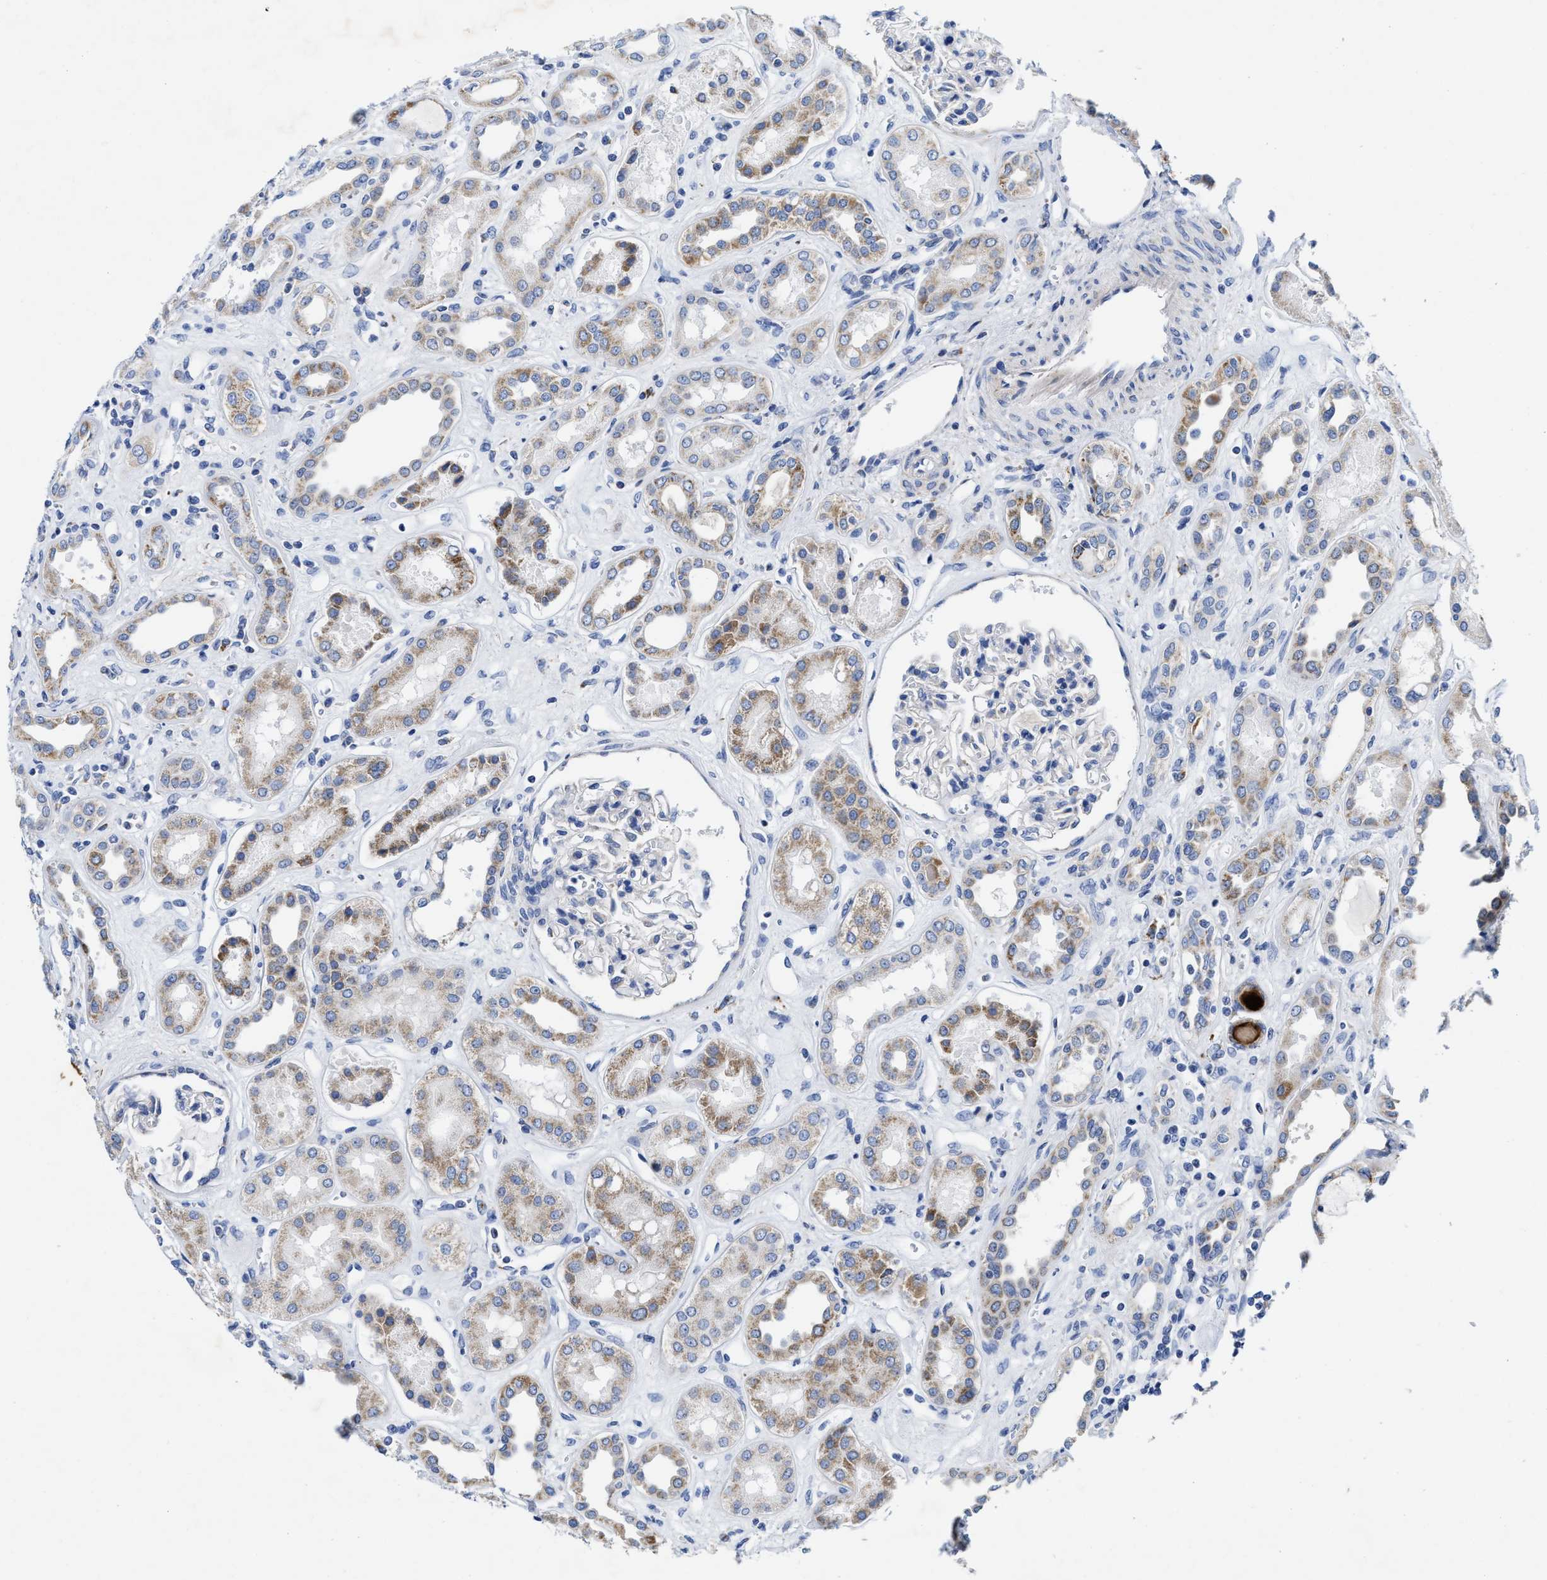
{"staining": {"intensity": "negative", "quantity": "none", "location": "none"}, "tissue": "kidney", "cell_type": "Cells in glomeruli", "image_type": "normal", "snomed": [{"axis": "morphology", "description": "Normal tissue, NOS"}, {"axis": "topography", "description": "Kidney"}], "caption": "This is an immunohistochemistry (IHC) micrograph of normal kidney. There is no expression in cells in glomeruli.", "gene": "TBRG4", "patient": {"sex": "male", "age": 59}}